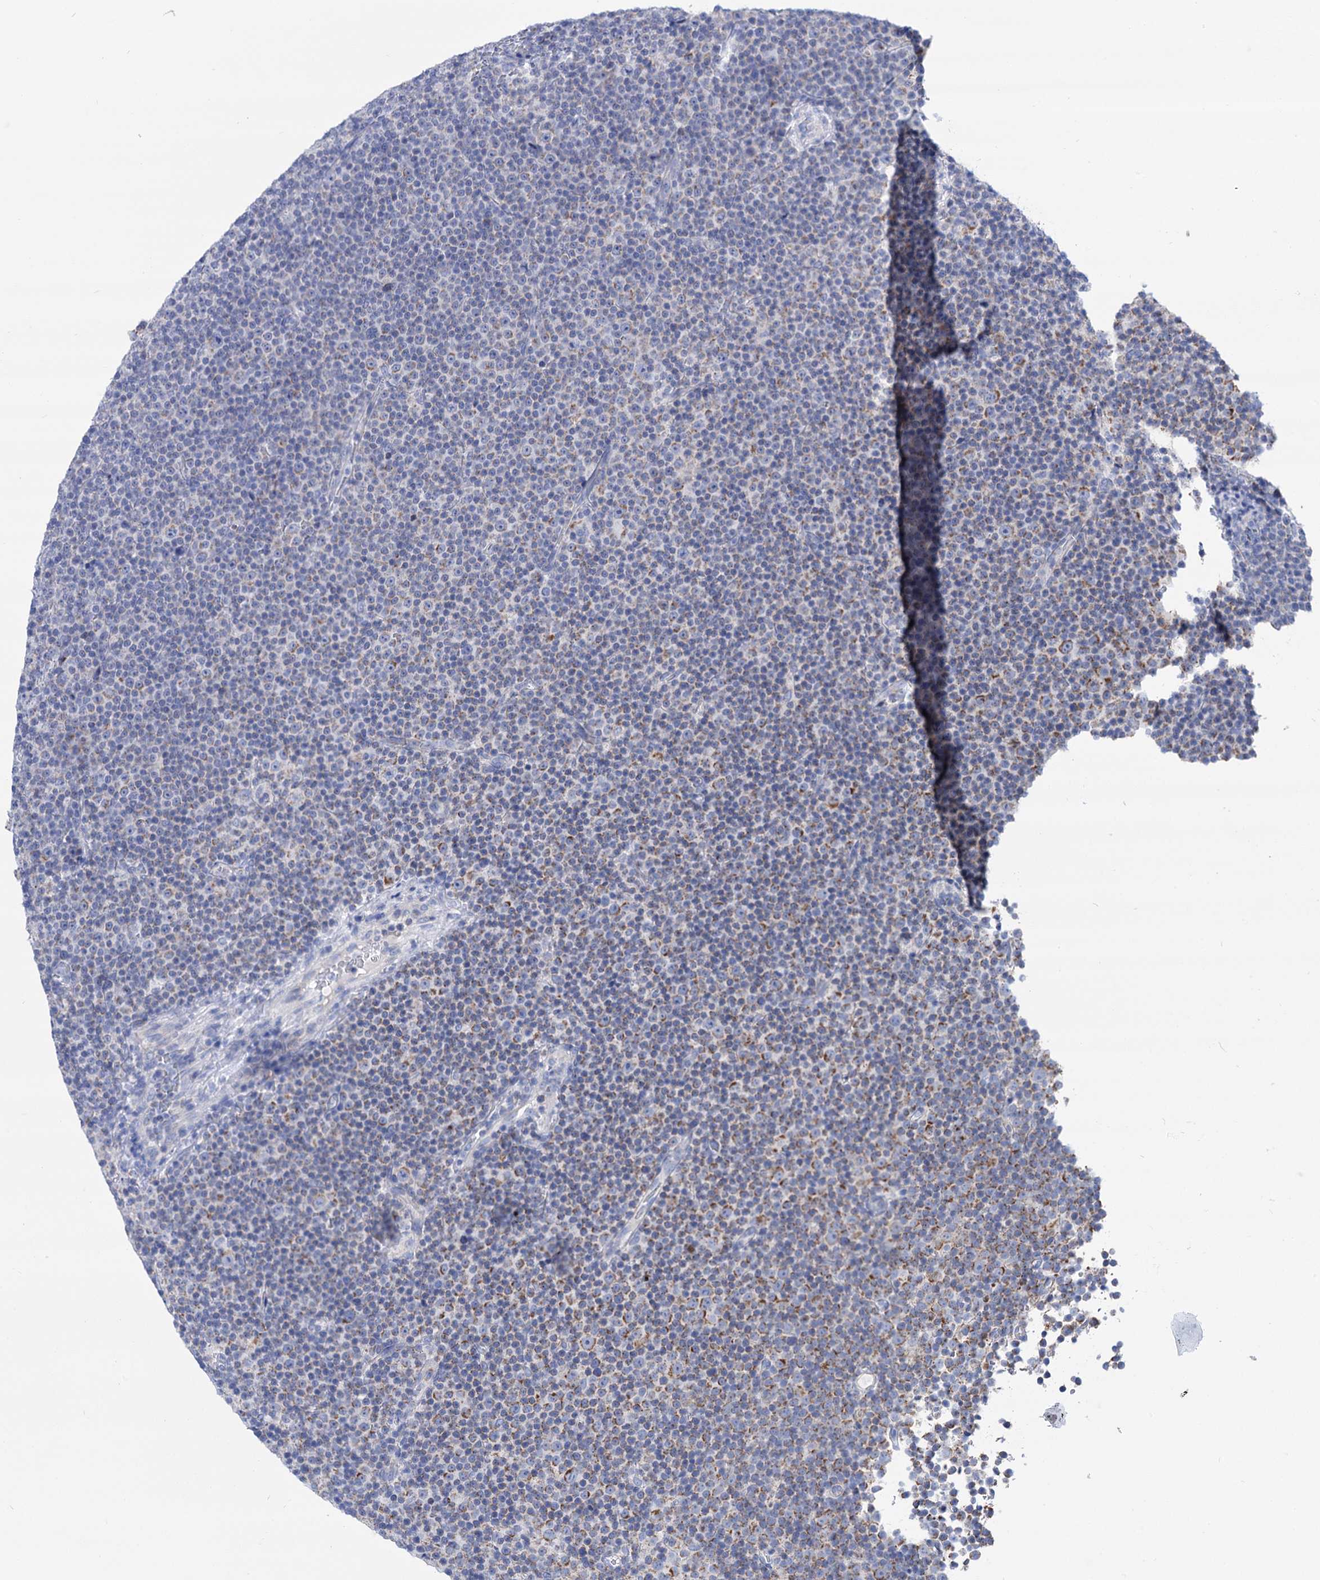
{"staining": {"intensity": "moderate", "quantity": "<25%", "location": "cytoplasmic/membranous"}, "tissue": "lymphoma", "cell_type": "Tumor cells", "image_type": "cancer", "snomed": [{"axis": "morphology", "description": "Malignant lymphoma, non-Hodgkin's type, Low grade"}, {"axis": "topography", "description": "Lymph node"}], "caption": "Immunohistochemistry histopathology image of malignant lymphoma, non-Hodgkin's type (low-grade) stained for a protein (brown), which displays low levels of moderate cytoplasmic/membranous positivity in approximately <25% of tumor cells.", "gene": "YARS2", "patient": {"sex": "female", "age": 67}}